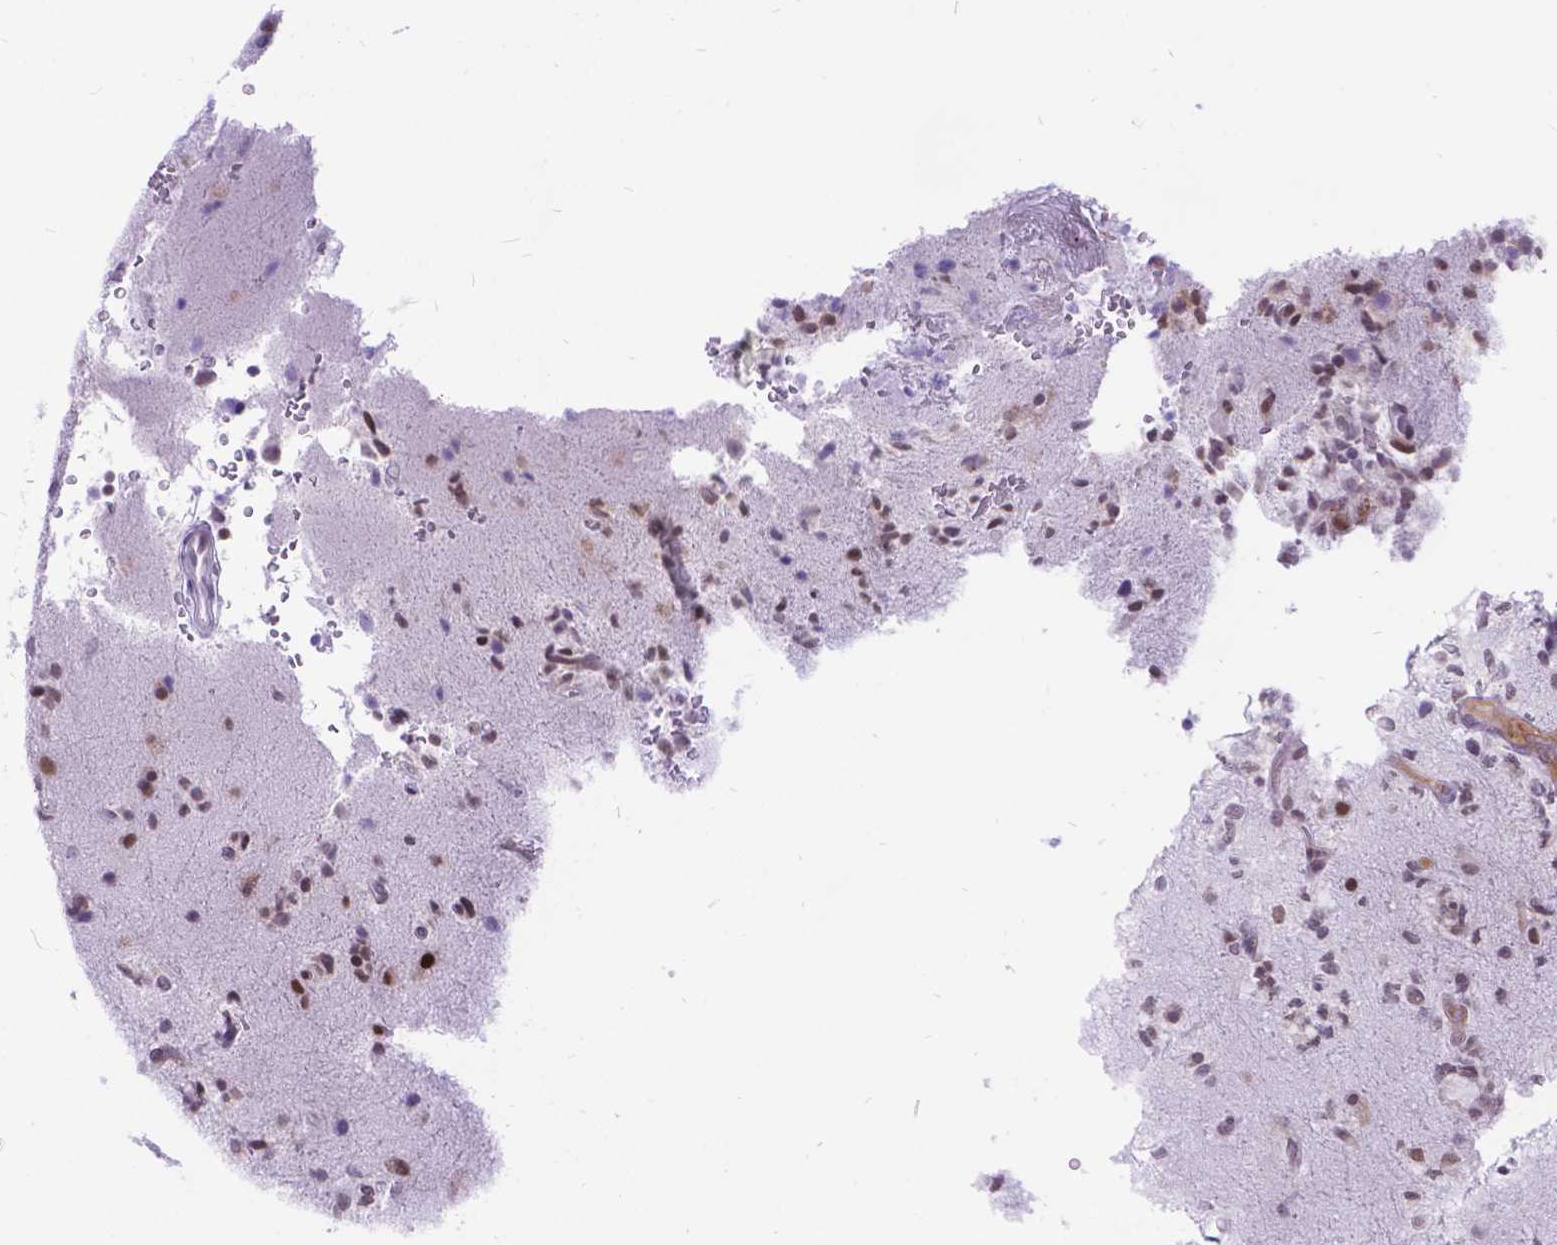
{"staining": {"intensity": "moderate", "quantity": "<25%", "location": "nuclear"}, "tissue": "glioma", "cell_type": "Tumor cells", "image_type": "cancer", "snomed": [{"axis": "morphology", "description": "Glioma, malignant, High grade"}, {"axis": "topography", "description": "Brain"}], "caption": "Tumor cells show moderate nuclear staining in about <25% of cells in high-grade glioma (malignant).", "gene": "FAM124B", "patient": {"sex": "female", "age": 71}}